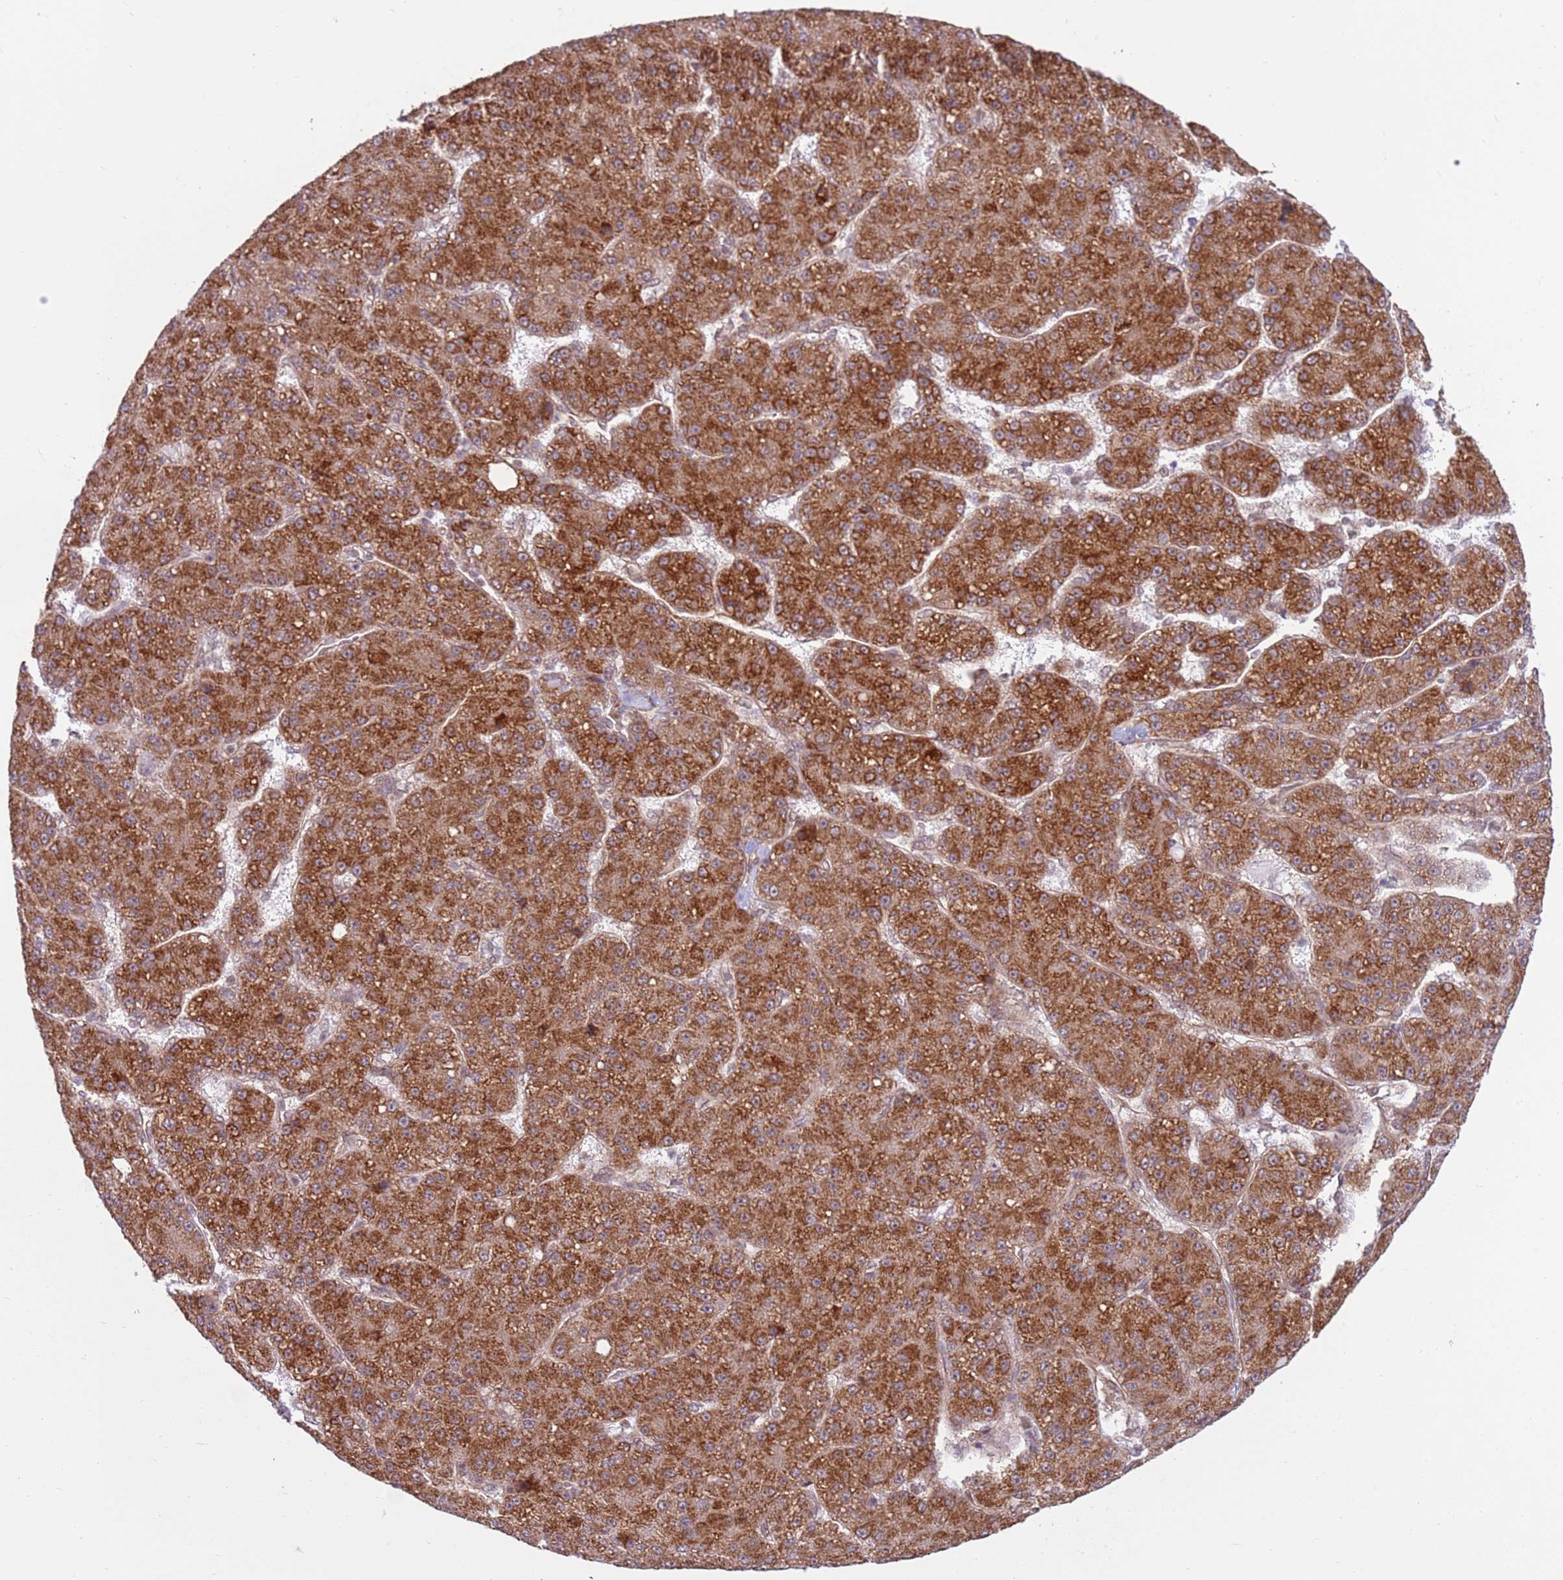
{"staining": {"intensity": "strong", "quantity": ">75%", "location": "cytoplasmic/membranous"}, "tissue": "liver cancer", "cell_type": "Tumor cells", "image_type": "cancer", "snomed": [{"axis": "morphology", "description": "Carcinoma, Hepatocellular, NOS"}, {"axis": "topography", "description": "Liver"}], "caption": "IHC of human liver hepatocellular carcinoma reveals high levels of strong cytoplasmic/membranous staining in about >75% of tumor cells.", "gene": "DCAF4", "patient": {"sex": "male", "age": 67}}